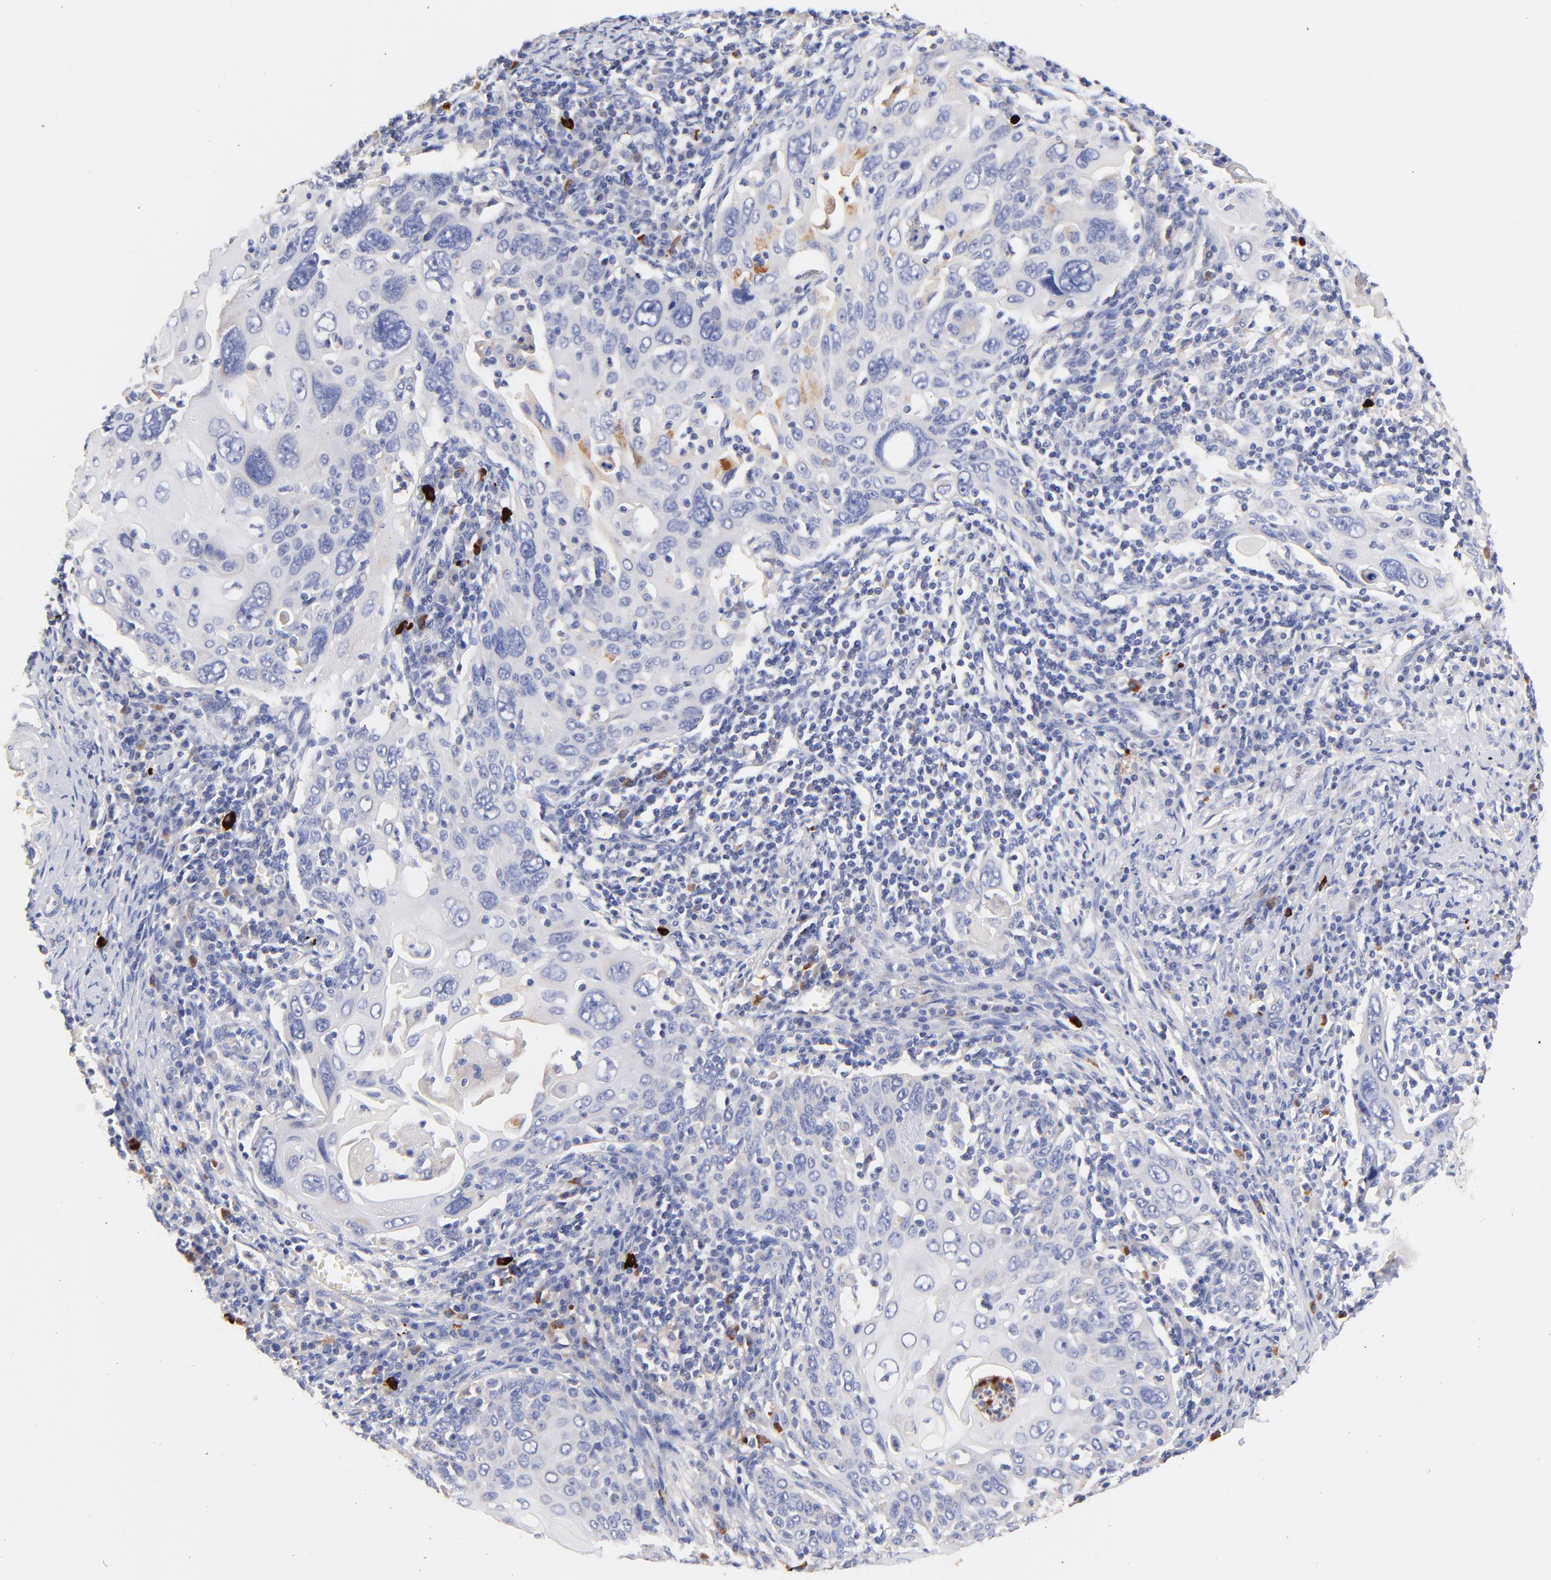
{"staining": {"intensity": "negative", "quantity": "none", "location": "none"}, "tissue": "cervical cancer", "cell_type": "Tumor cells", "image_type": "cancer", "snomed": [{"axis": "morphology", "description": "Squamous cell carcinoma, NOS"}, {"axis": "topography", "description": "Cervix"}], "caption": "The image displays no significant expression in tumor cells of cervical cancer. (DAB immunohistochemistry (IHC) visualized using brightfield microscopy, high magnification).", "gene": "IGLV7-43", "patient": {"sex": "female", "age": 54}}